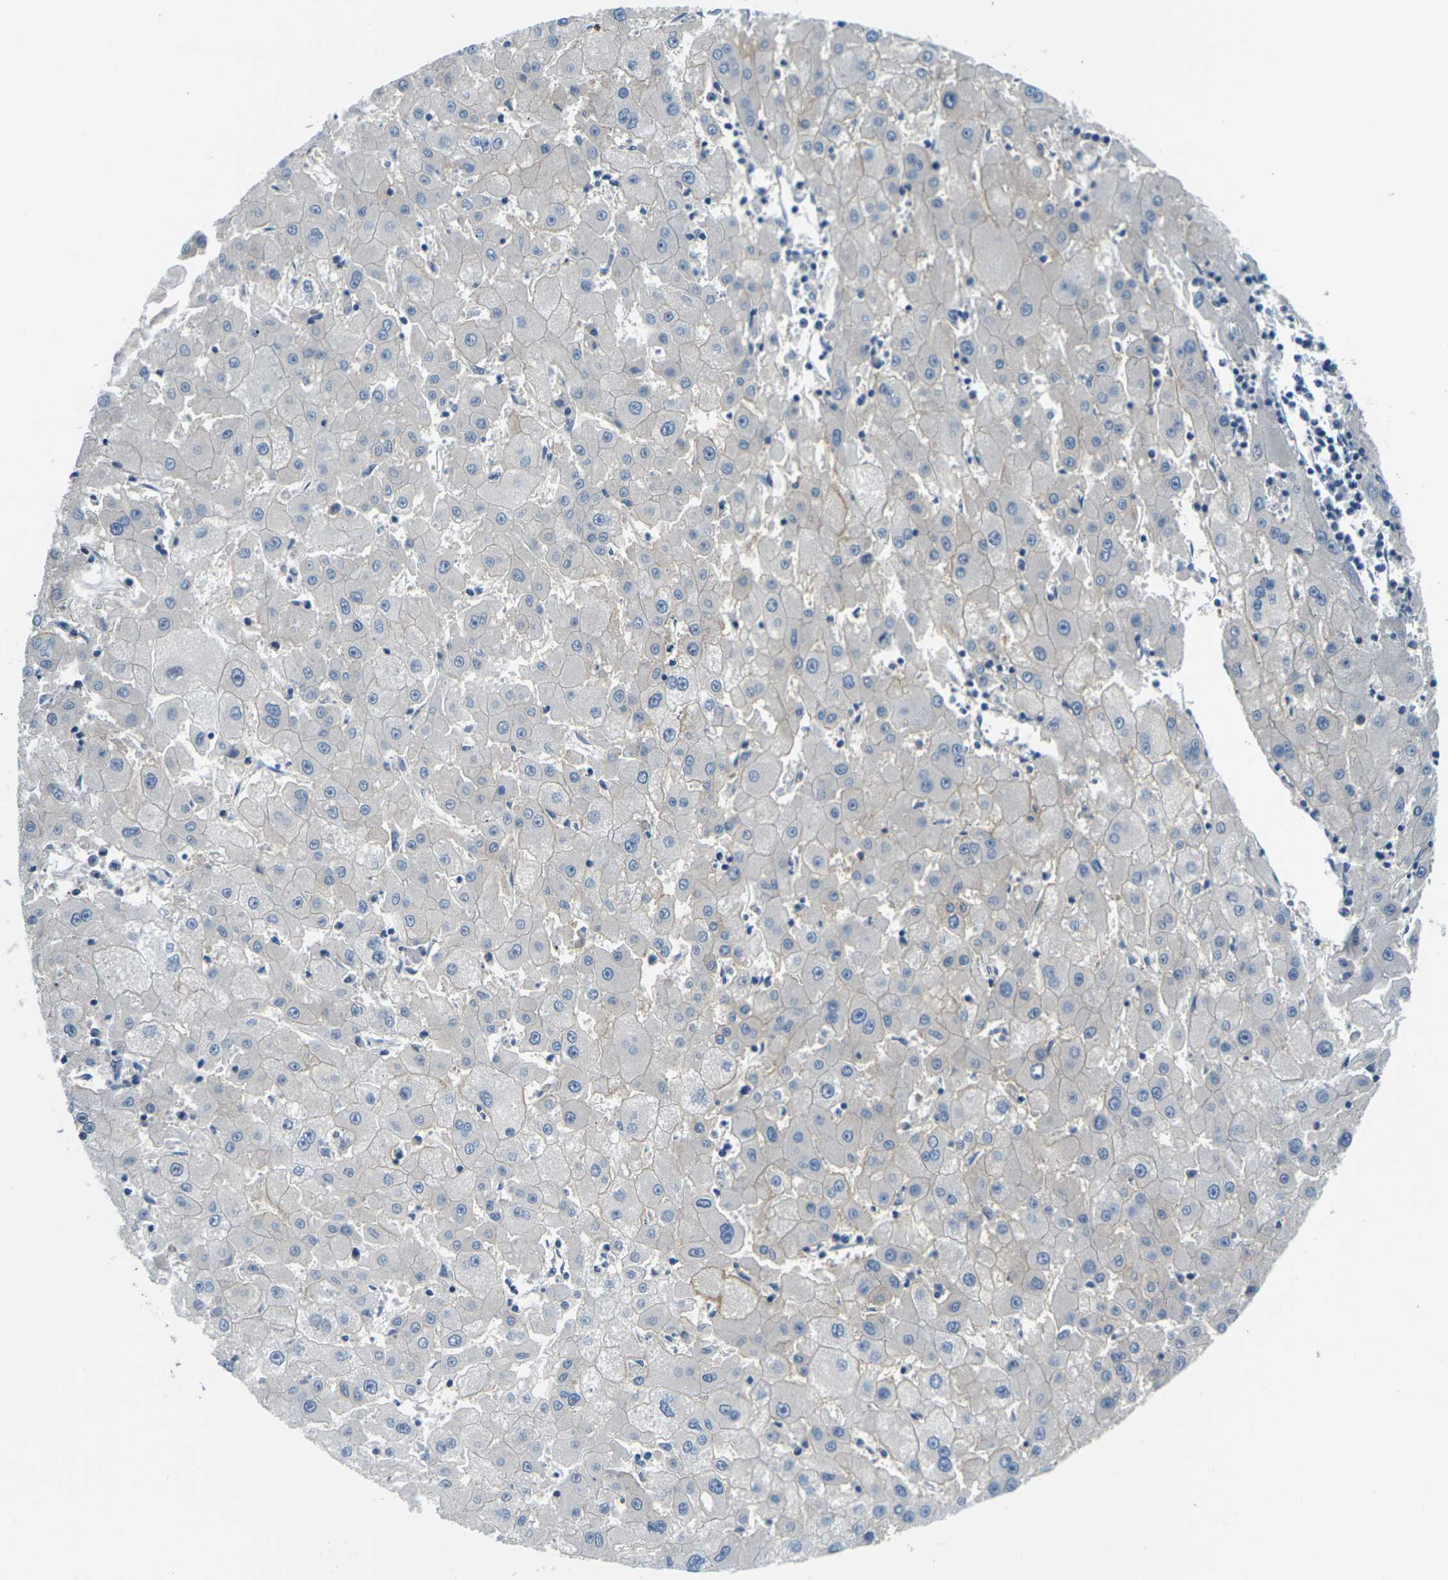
{"staining": {"intensity": "weak", "quantity": "<25%", "location": "cytoplasmic/membranous"}, "tissue": "liver cancer", "cell_type": "Tumor cells", "image_type": "cancer", "snomed": [{"axis": "morphology", "description": "Carcinoma, Hepatocellular, NOS"}, {"axis": "topography", "description": "Liver"}], "caption": "DAB (3,3'-diaminobenzidine) immunohistochemical staining of human liver cancer reveals no significant expression in tumor cells. The staining is performed using DAB (3,3'-diaminobenzidine) brown chromogen with nuclei counter-stained in using hematoxylin.", "gene": "SLC13A3", "patient": {"sex": "male", "age": 72}}